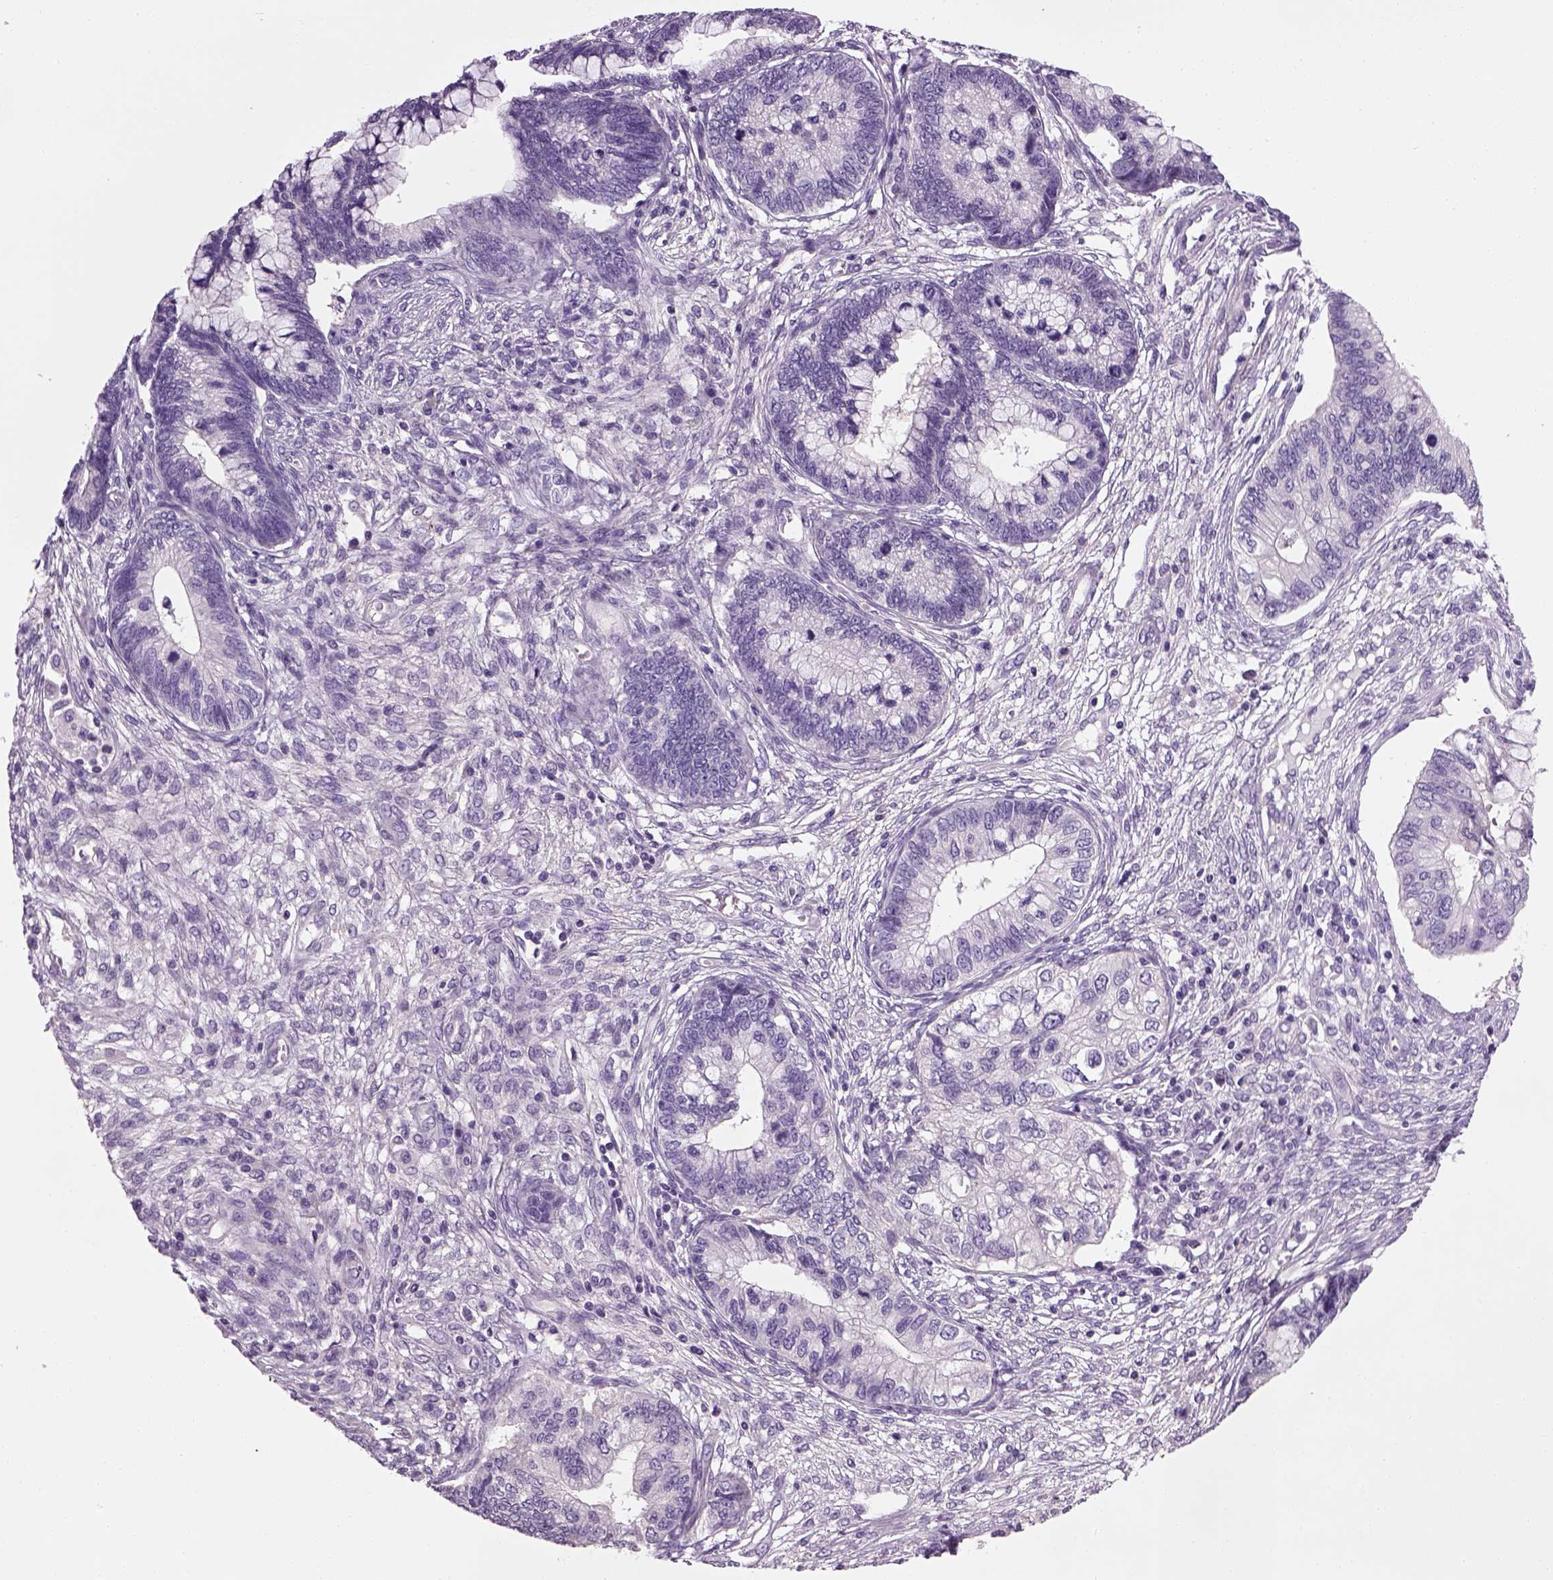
{"staining": {"intensity": "negative", "quantity": "none", "location": "none"}, "tissue": "cervical cancer", "cell_type": "Tumor cells", "image_type": "cancer", "snomed": [{"axis": "morphology", "description": "Adenocarcinoma, NOS"}, {"axis": "topography", "description": "Cervix"}], "caption": "There is no significant positivity in tumor cells of cervical adenocarcinoma.", "gene": "ELOVL3", "patient": {"sex": "female", "age": 44}}